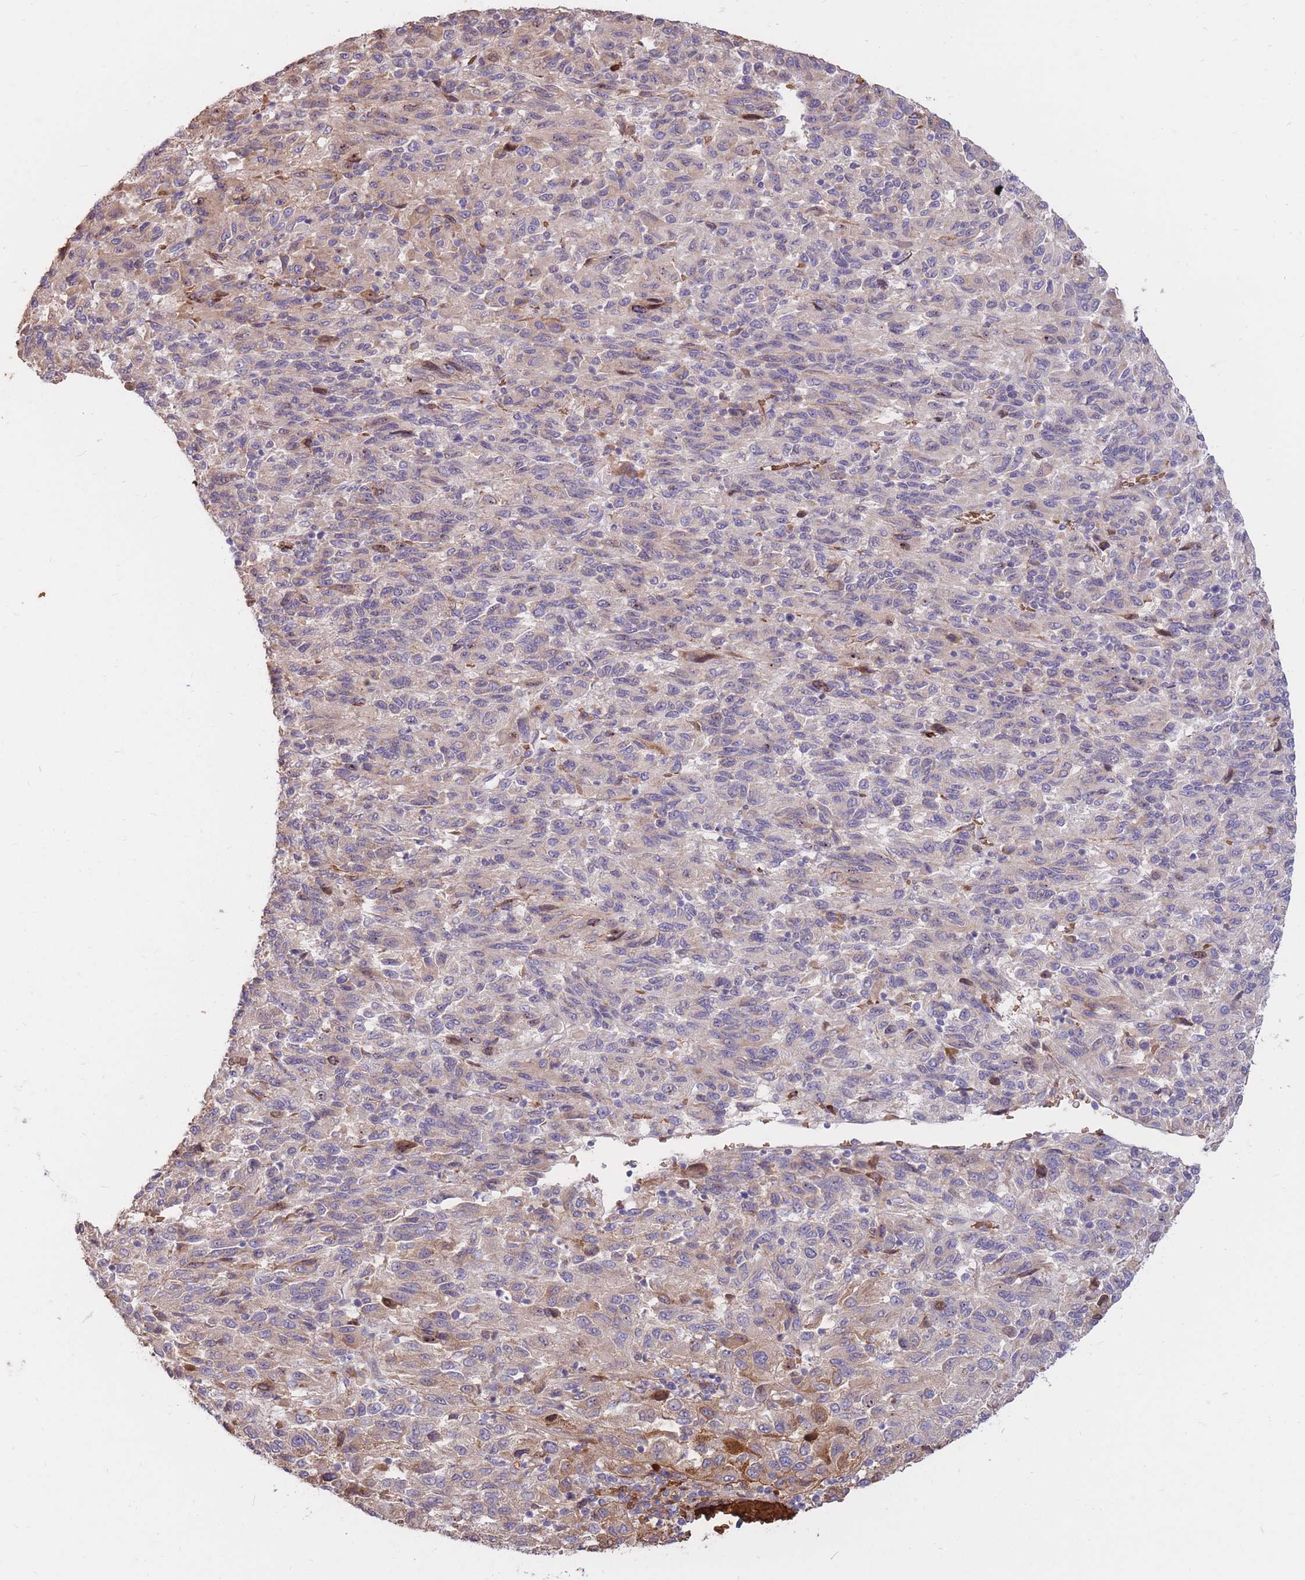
{"staining": {"intensity": "weak", "quantity": "<25%", "location": "cytoplasmic/membranous"}, "tissue": "melanoma", "cell_type": "Tumor cells", "image_type": "cancer", "snomed": [{"axis": "morphology", "description": "Malignant melanoma, Metastatic site"}, {"axis": "topography", "description": "Lung"}], "caption": "Melanoma was stained to show a protein in brown. There is no significant staining in tumor cells.", "gene": "ATP10D", "patient": {"sex": "male", "age": 64}}